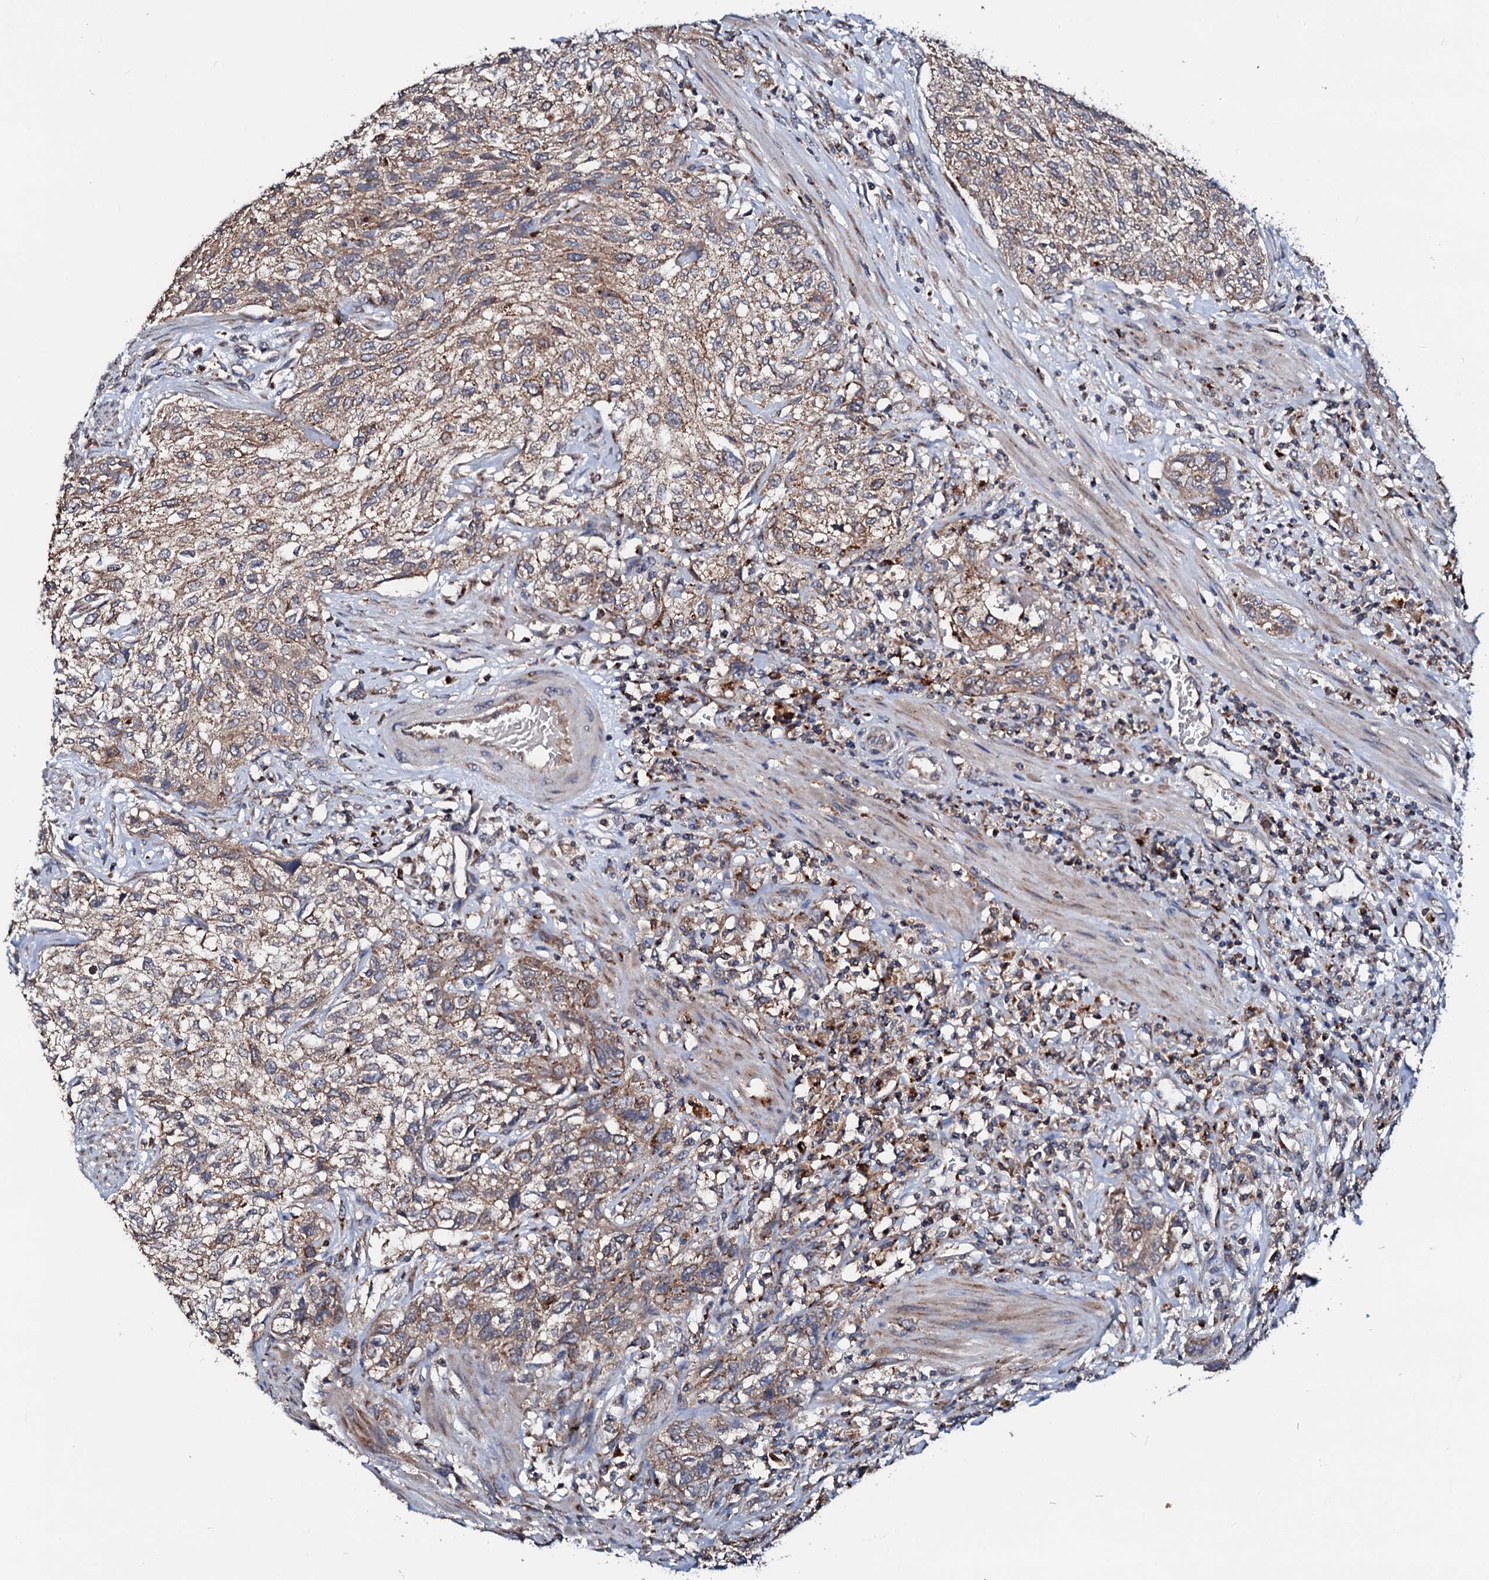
{"staining": {"intensity": "weak", "quantity": ">75%", "location": "cytoplasmic/membranous"}, "tissue": "urothelial cancer", "cell_type": "Tumor cells", "image_type": "cancer", "snomed": [{"axis": "morphology", "description": "Normal tissue, NOS"}, {"axis": "morphology", "description": "Urothelial carcinoma, NOS"}, {"axis": "topography", "description": "Urinary bladder"}, {"axis": "topography", "description": "Peripheral nerve tissue"}], "caption": "An image of urothelial cancer stained for a protein displays weak cytoplasmic/membranous brown staining in tumor cells.", "gene": "ST3GAL1", "patient": {"sex": "male", "age": 35}}